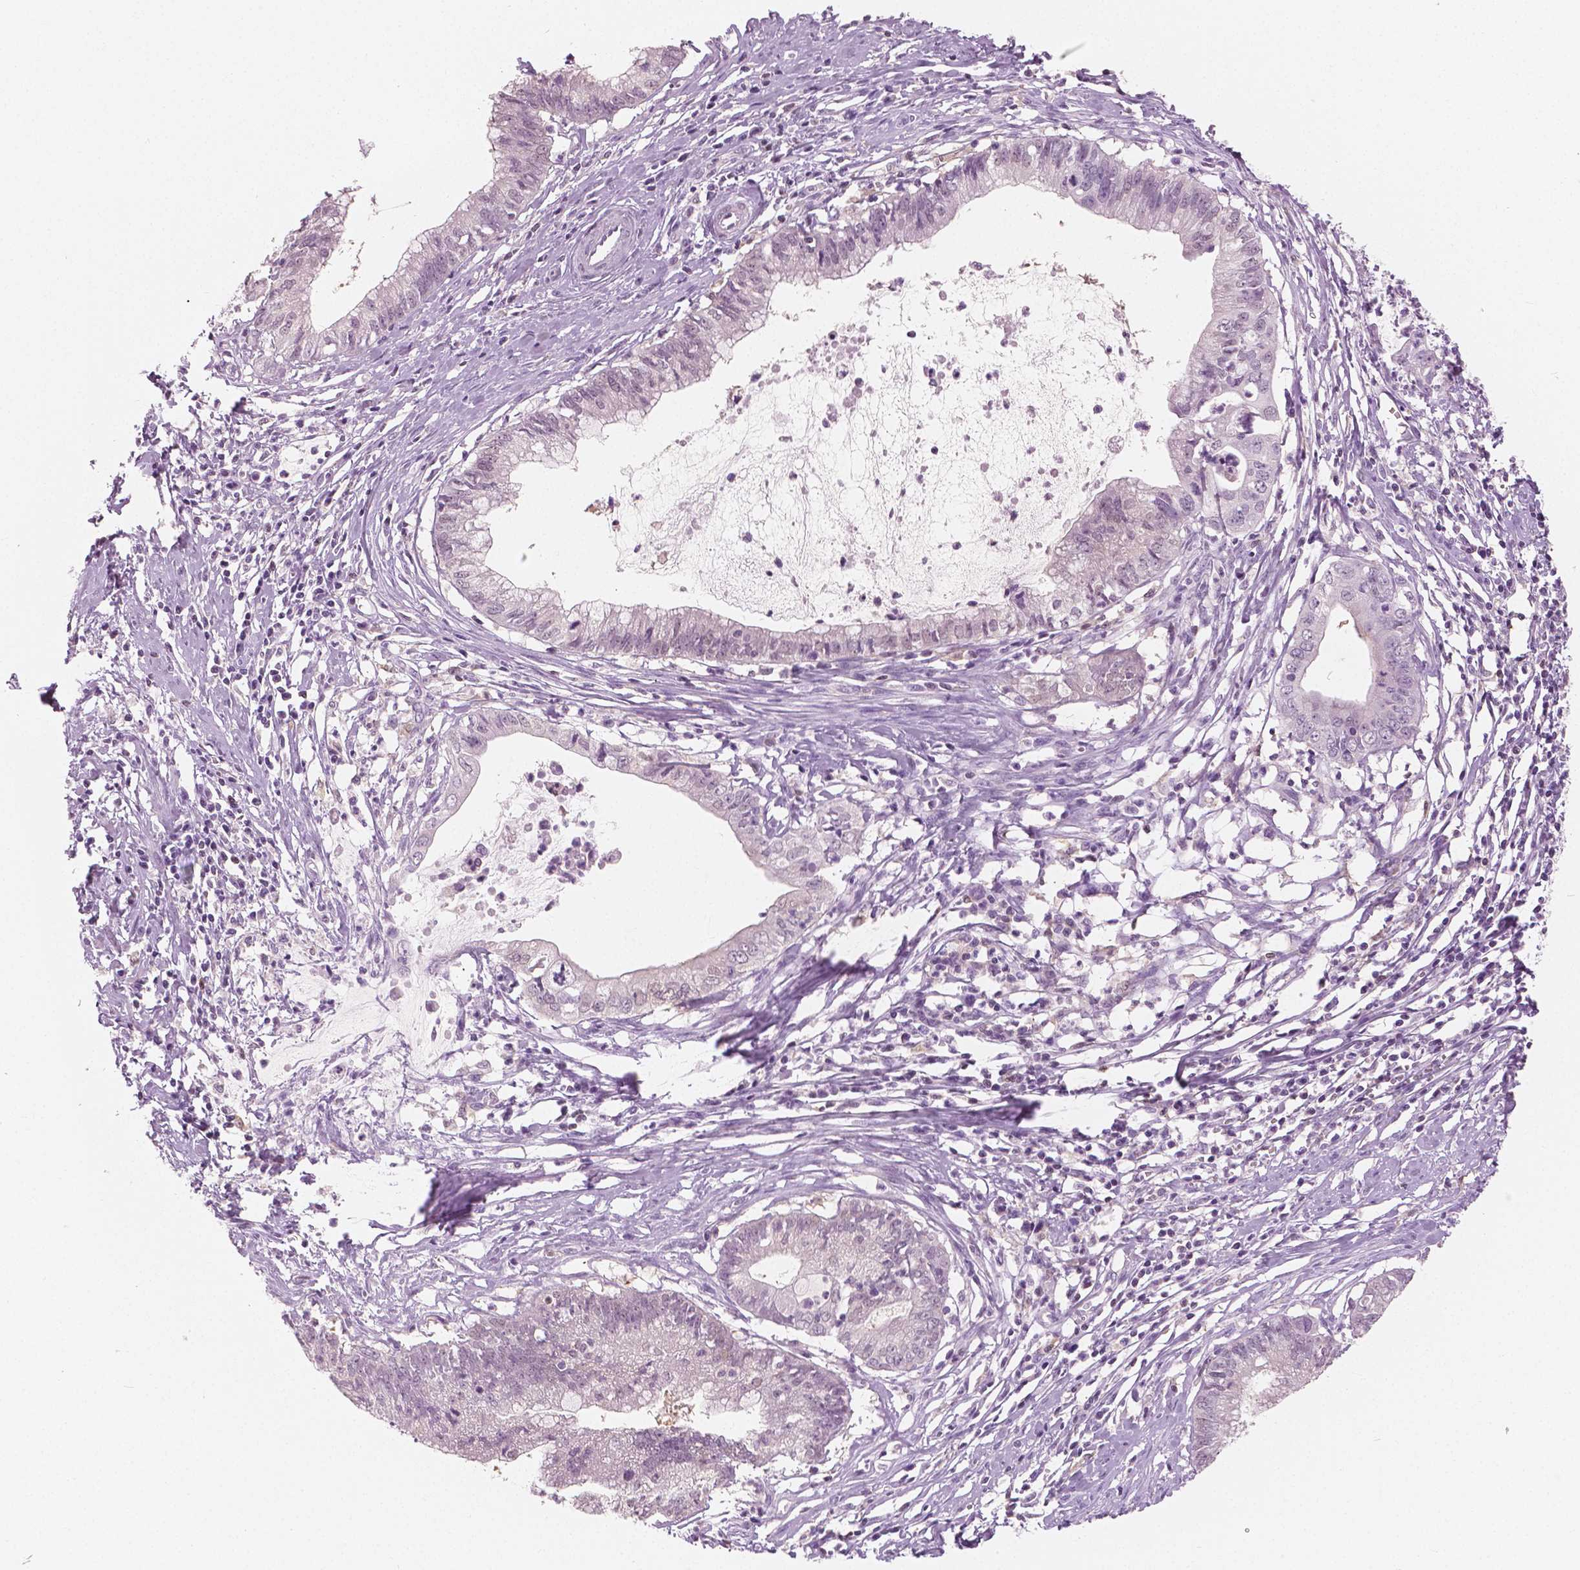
{"staining": {"intensity": "negative", "quantity": "none", "location": "none"}, "tissue": "cervical cancer", "cell_type": "Tumor cells", "image_type": "cancer", "snomed": [{"axis": "morphology", "description": "Normal tissue, NOS"}, {"axis": "morphology", "description": "Adenocarcinoma, NOS"}, {"axis": "topography", "description": "Cervix"}], "caption": "This is an immunohistochemistry image of human cervical cancer (adenocarcinoma). There is no staining in tumor cells.", "gene": "GALM", "patient": {"sex": "female", "age": 38}}